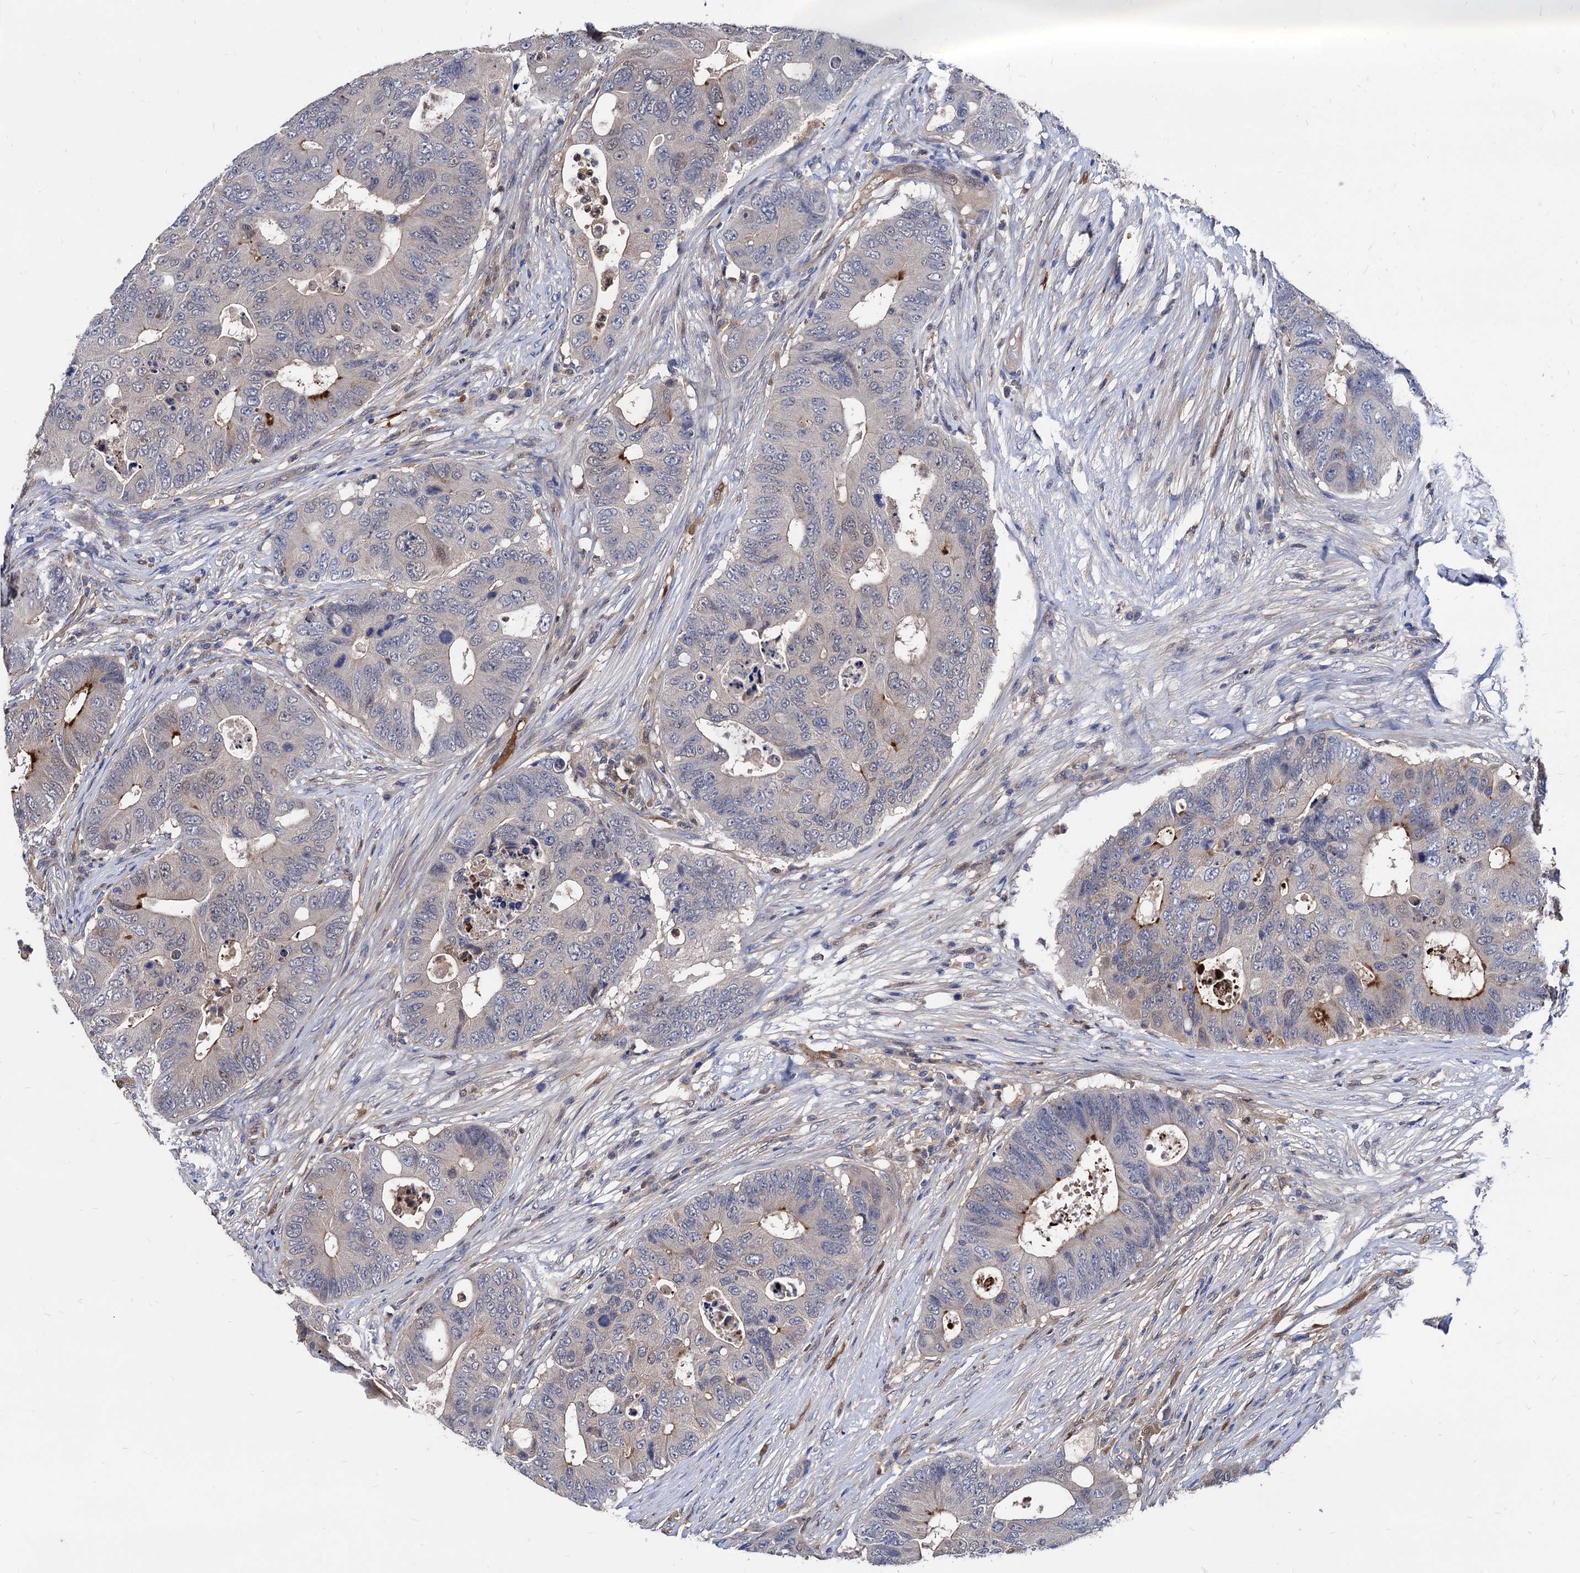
{"staining": {"intensity": "moderate", "quantity": "<25%", "location": "cytoplasmic/membranous"}, "tissue": "colorectal cancer", "cell_type": "Tumor cells", "image_type": "cancer", "snomed": [{"axis": "morphology", "description": "Adenocarcinoma, NOS"}, {"axis": "topography", "description": "Colon"}], "caption": "The immunohistochemical stain labels moderate cytoplasmic/membranous staining in tumor cells of colorectal adenocarcinoma tissue.", "gene": "CPPED1", "patient": {"sex": "male", "age": 71}}